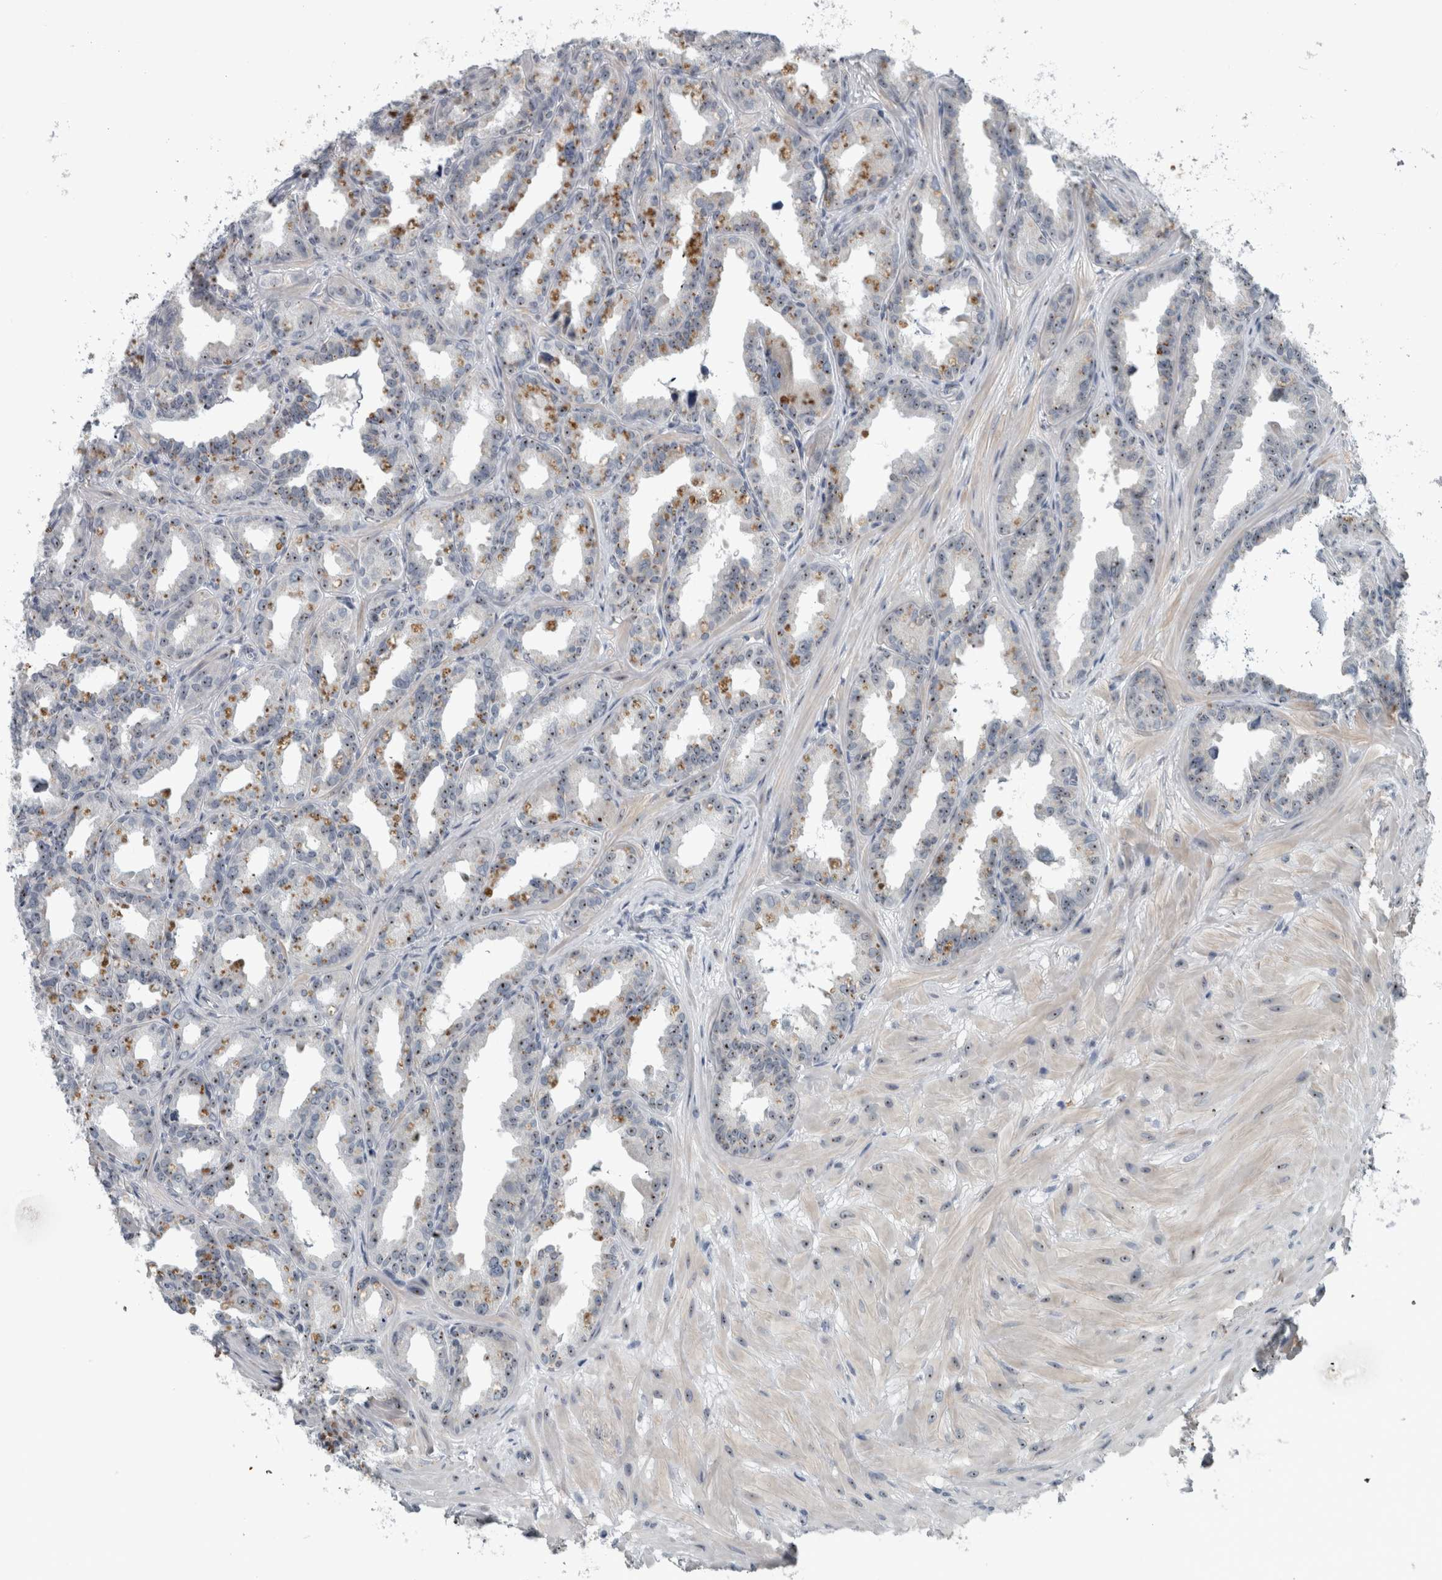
{"staining": {"intensity": "weak", "quantity": ">75%", "location": "nuclear"}, "tissue": "seminal vesicle", "cell_type": "Glandular cells", "image_type": "normal", "snomed": [{"axis": "morphology", "description": "Normal tissue, NOS"}, {"axis": "topography", "description": "Prostate"}, {"axis": "topography", "description": "Seminal veicle"}], "caption": "Immunohistochemistry of benign human seminal vesicle shows low levels of weak nuclear expression in approximately >75% of glandular cells. Ihc stains the protein of interest in brown and the nuclei are stained blue.", "gene": "UTP6", "patient": {"sex": "male", "age": 51}}